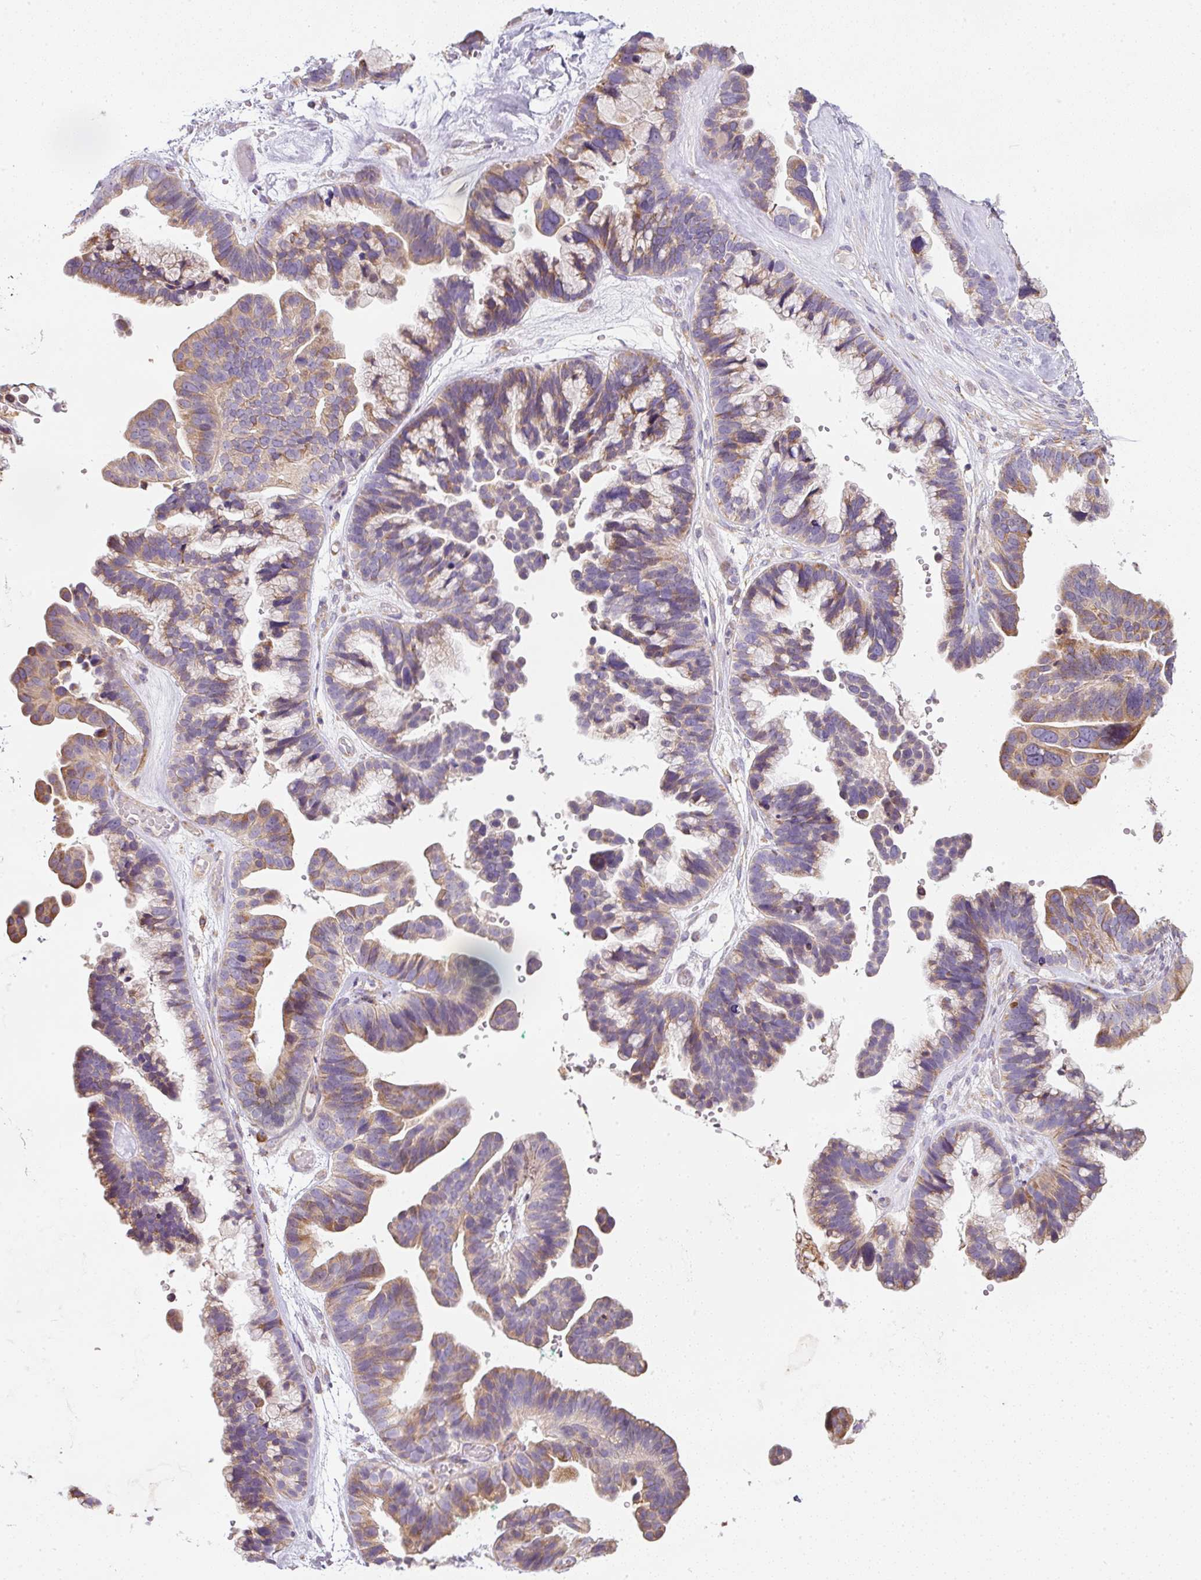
{"staining": {"intensity": "moderate", "quantity": "25%-75%", "location": "cytoplasmic/membranous"}, "tissue": "ovarian cancer", "cell_type": "Tumor cells", "image_type": "cancer", "snomed": [{"axis": "morphology", "description": "Cystadenocarcinoma, serous, NOS"}, {"axis": "topography", "description": "Ovary"}], "caption": "Immunohistochemistry photomicrograph of ovarian cancer (serous cystadenocarcinoma) stained for a protein (brown), which shows medium levels of moderate cytoplasmic/membranous staining in about 25%-75% of tumor cells.", "gene": "MORN4", "patient": {"sex": "female", "age": 56}}